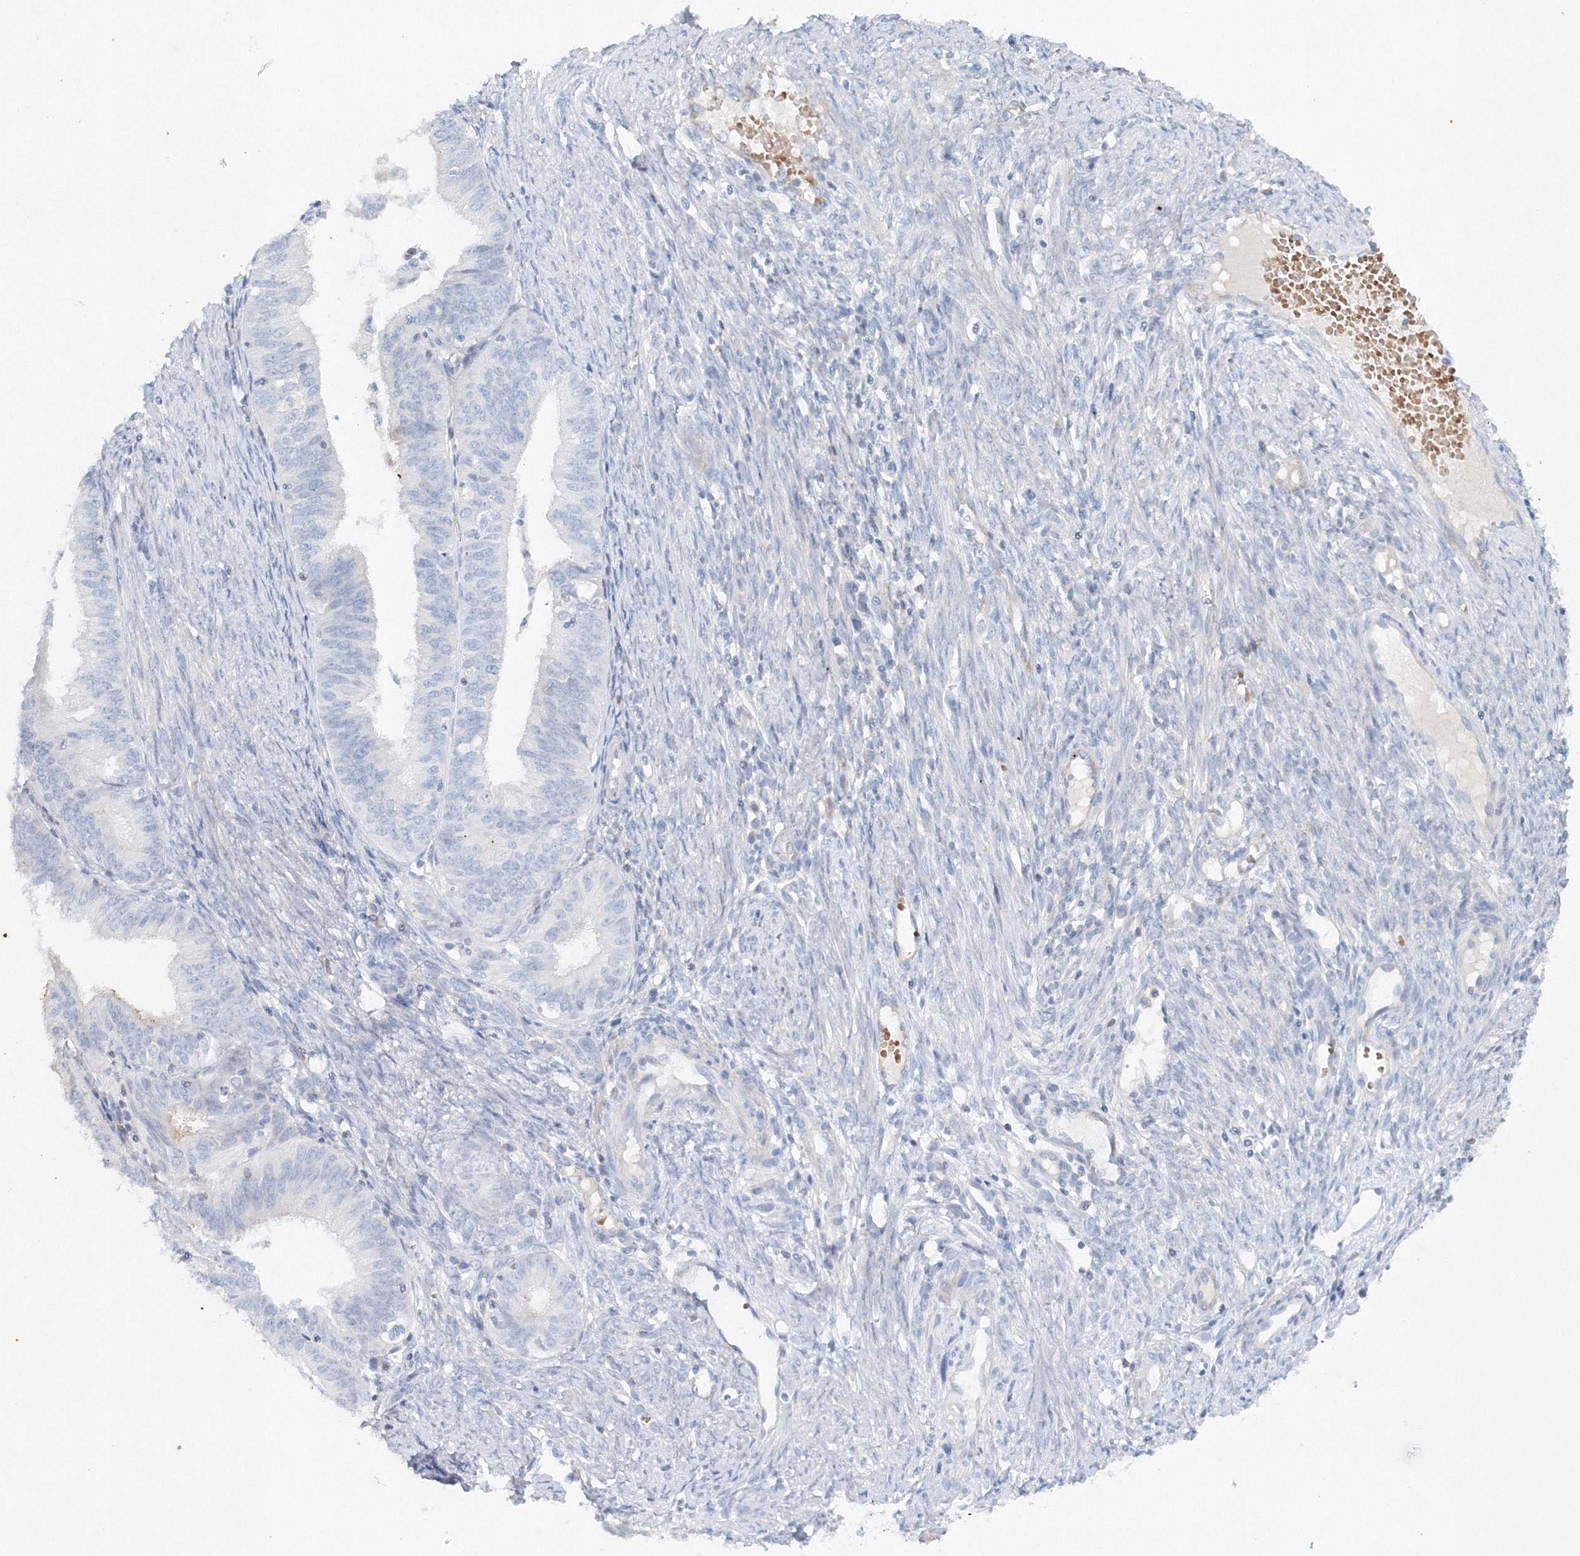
{"staining": {"intensity": "negative", "quantity": "none", "location": "none"}, "tissue": "endometrial cancer", "cell_type": "Tumor cells", "image_type": "cancer", "snomed": [{"axis": "morphology", "description": "Adenocarcinoma, NOS"}, {"axis": "topography", "description": "Endometrium"}], "caption": "Tumor cells are negative for brown protein staining in endometrial cancer.", "gene": "SH3BP5", "patient": {"sex": "female", "age": 51}}